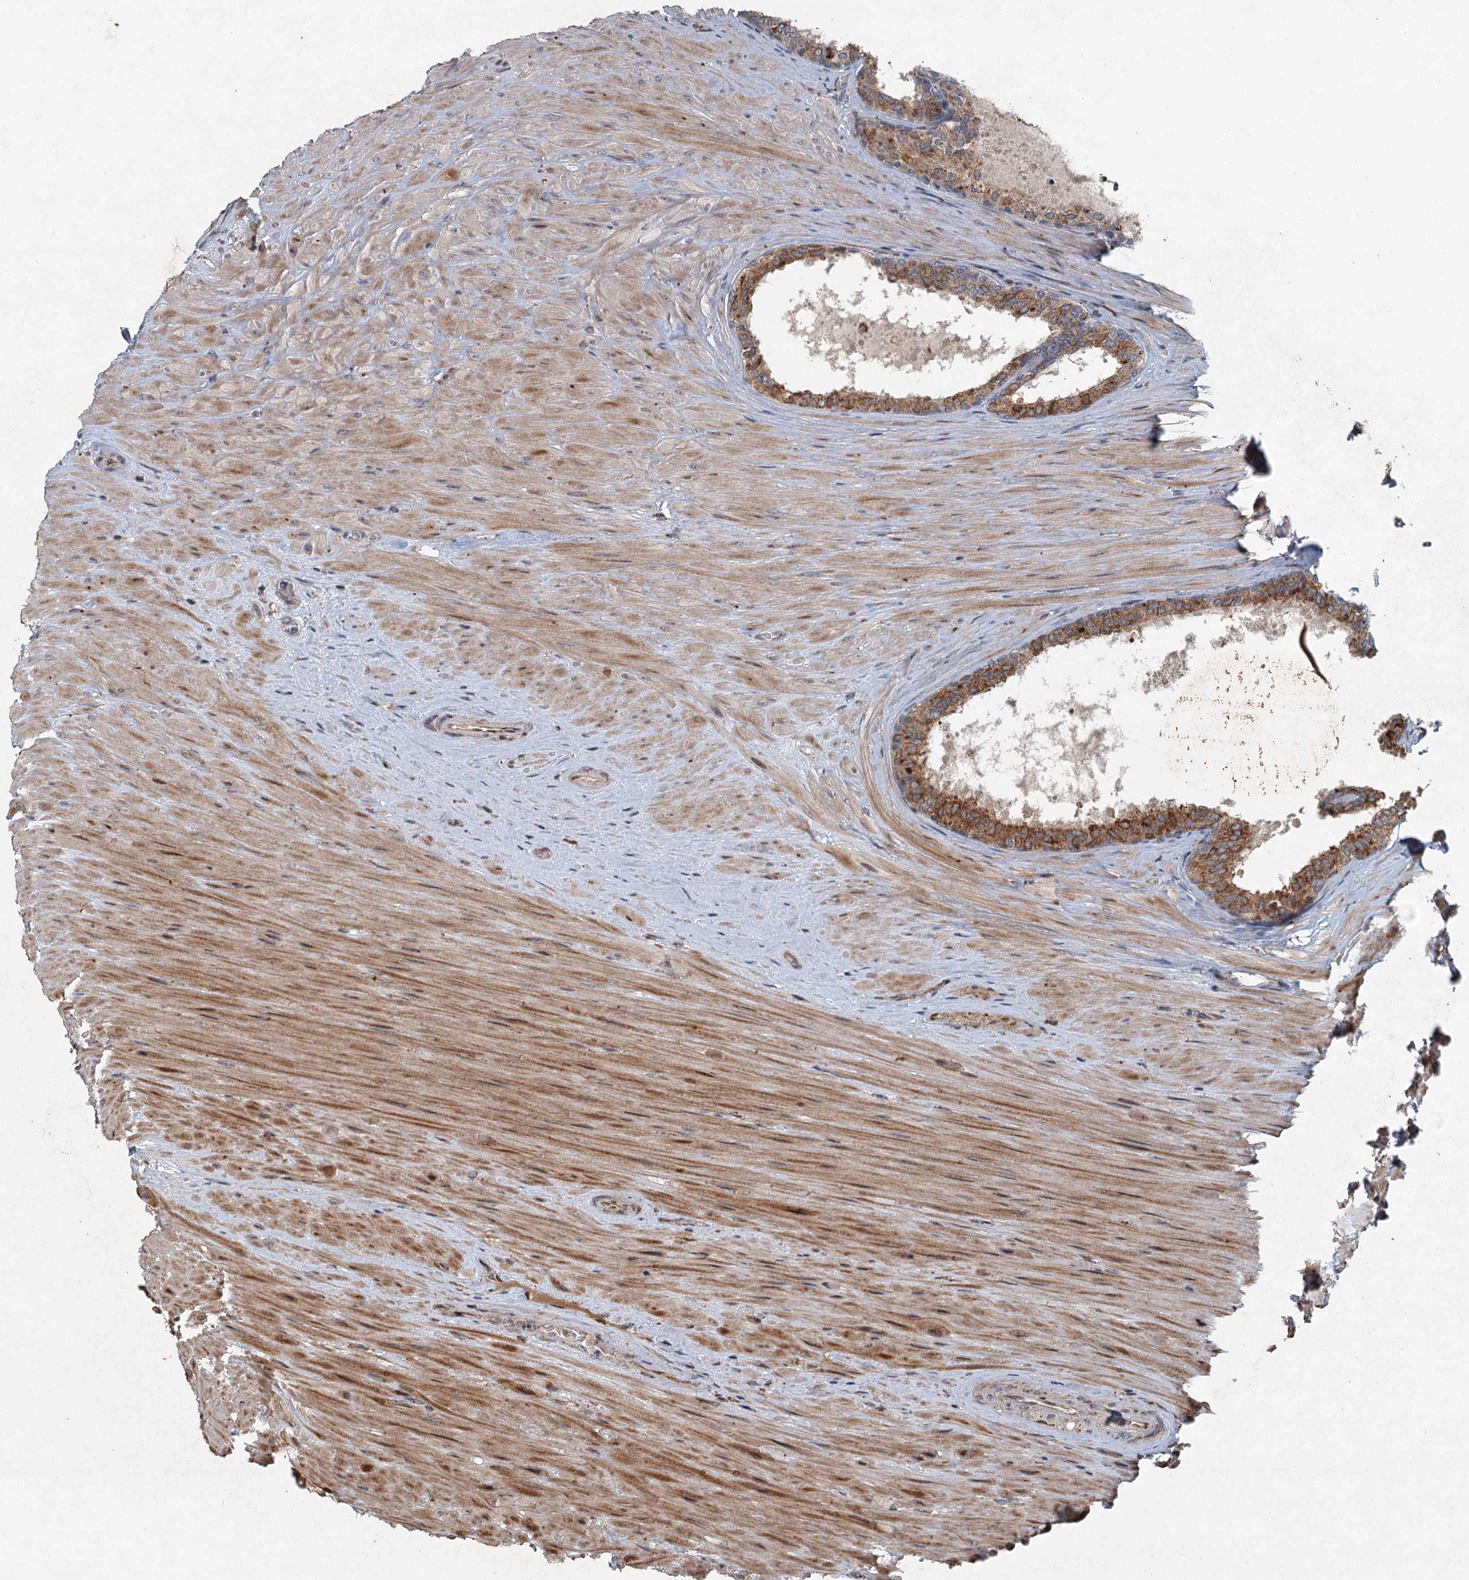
{"staining": {"intensity": "moderate", "quantity": ">75%", "location": "cytoplasmic/membranous"}, "tissue": "prostate cancer", "cell_type": "Tumor cells", "image_type": "cancer", "snomed": [{"axis": "morphology", "description": "Adenocarcinoma, High grade"}, {"axis": "topography", "description": "Prostate"}], "caption": "An IHC photomicrograph of tumor tissue is shown. Protein staining in brown shows moderate cytoplasmic/membranous positivity in prostate adenocarcinoma (high-grade) within tumor cells. (IHC, brightfield microscopy, high magnification).", "gene": "SRPX2", "patient": {"sex": "male", "age": 65}}